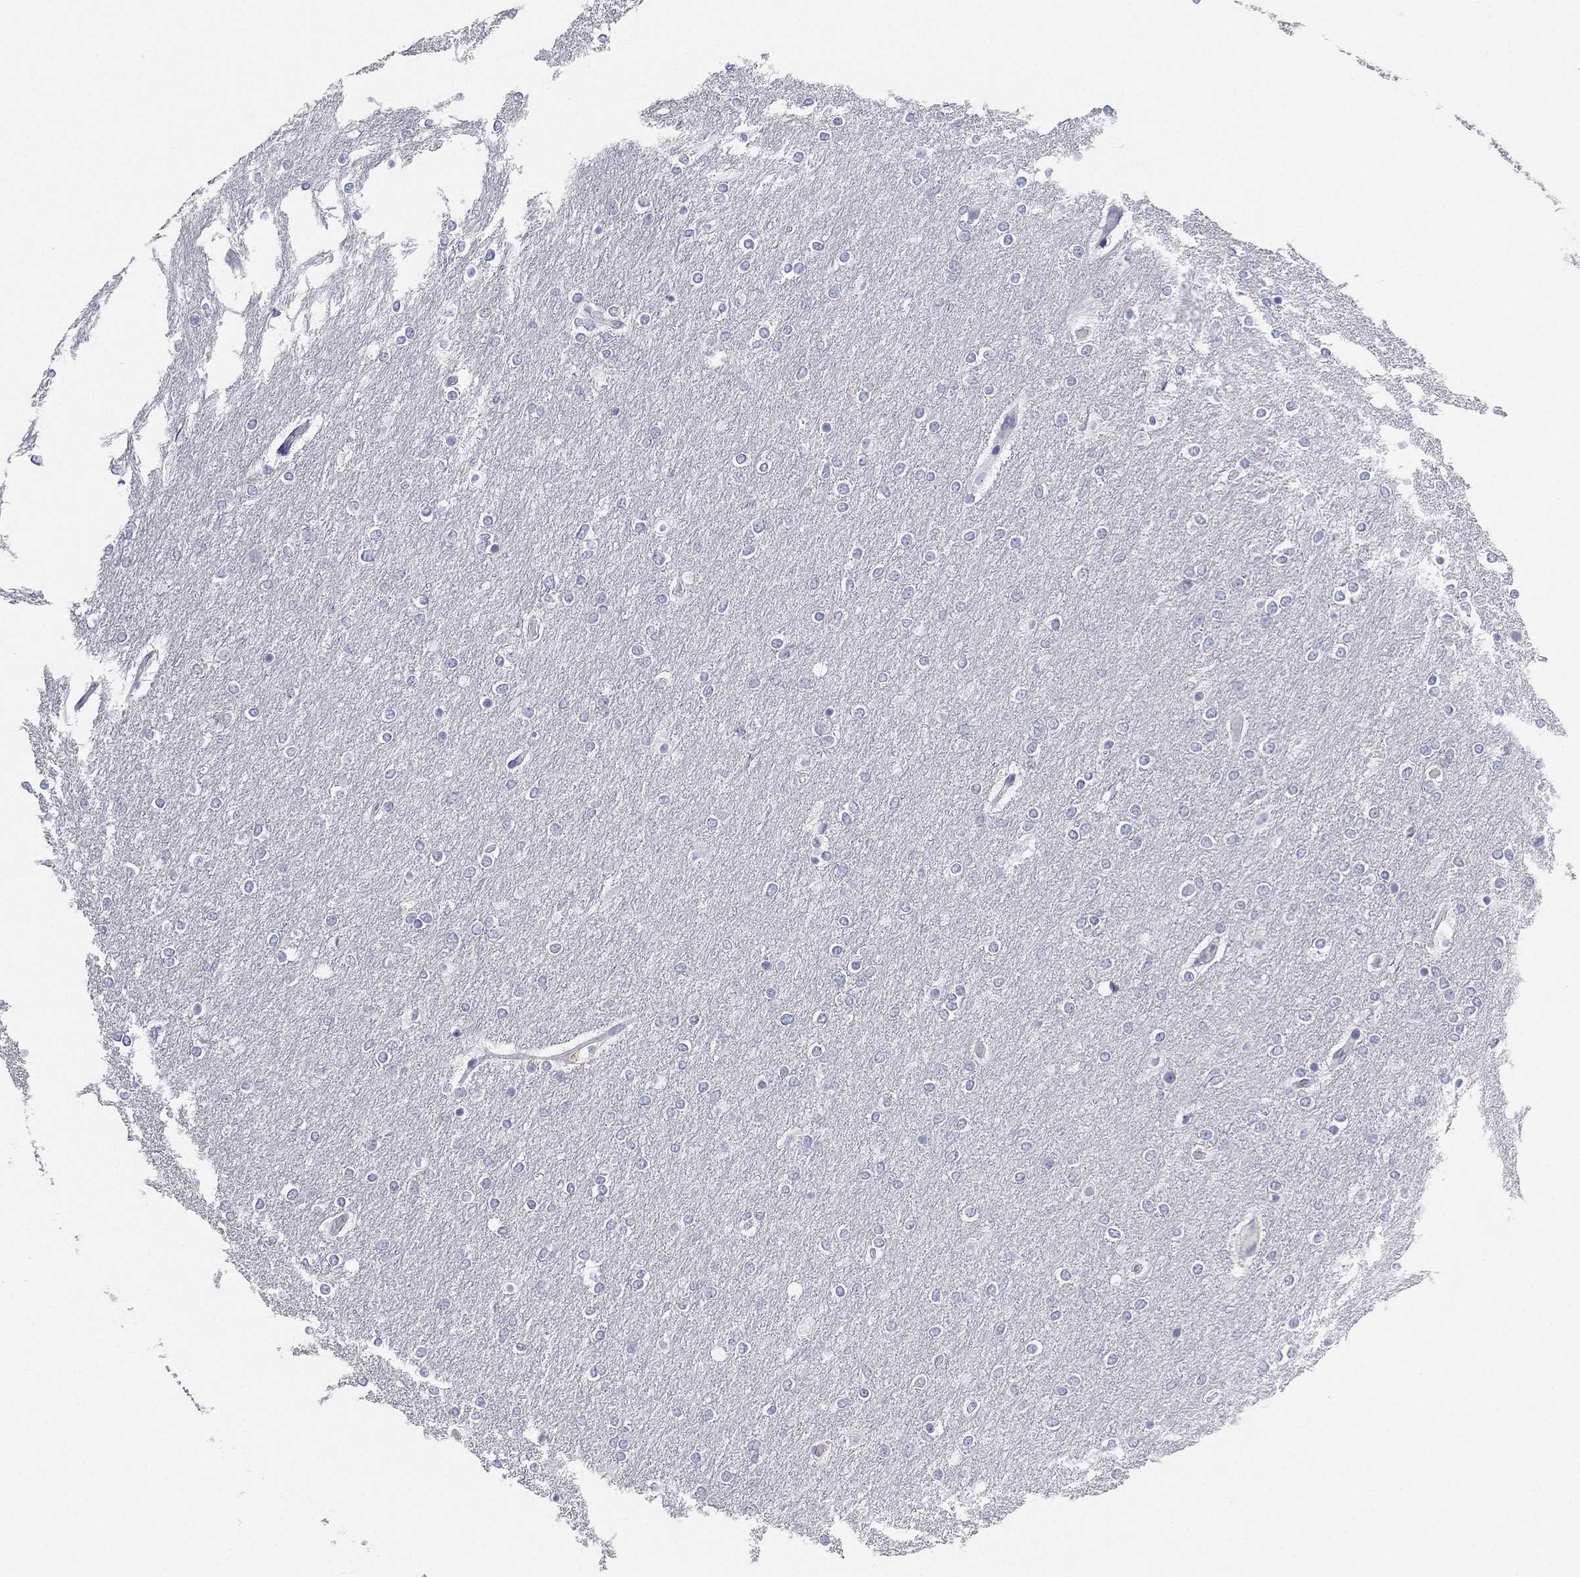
{"staining": {"intensity": "negative", "quantity": "none", "location": "none"}, "tissue": "glioma", "cell_type": "Tumor cells", "image_type": "cancer", "snomed": [{"axis": "morphology", "description": "Glioma, malignant, High grade"}, {"axis": "topography", "description": "Brain"}], "caption": "High magnification brightfield microscopy of malignant glioma (high-grade) stained with DAB (brown) and counterstained with hematoxylin (blue): tumor cells show no significant expression. (DAB (3,3'-diaminobenzidine) IHC visualized using brightfield microscopy, high magnification).", "gene": "FAM187B", "patient": {"sex": "female", "age": 61}}